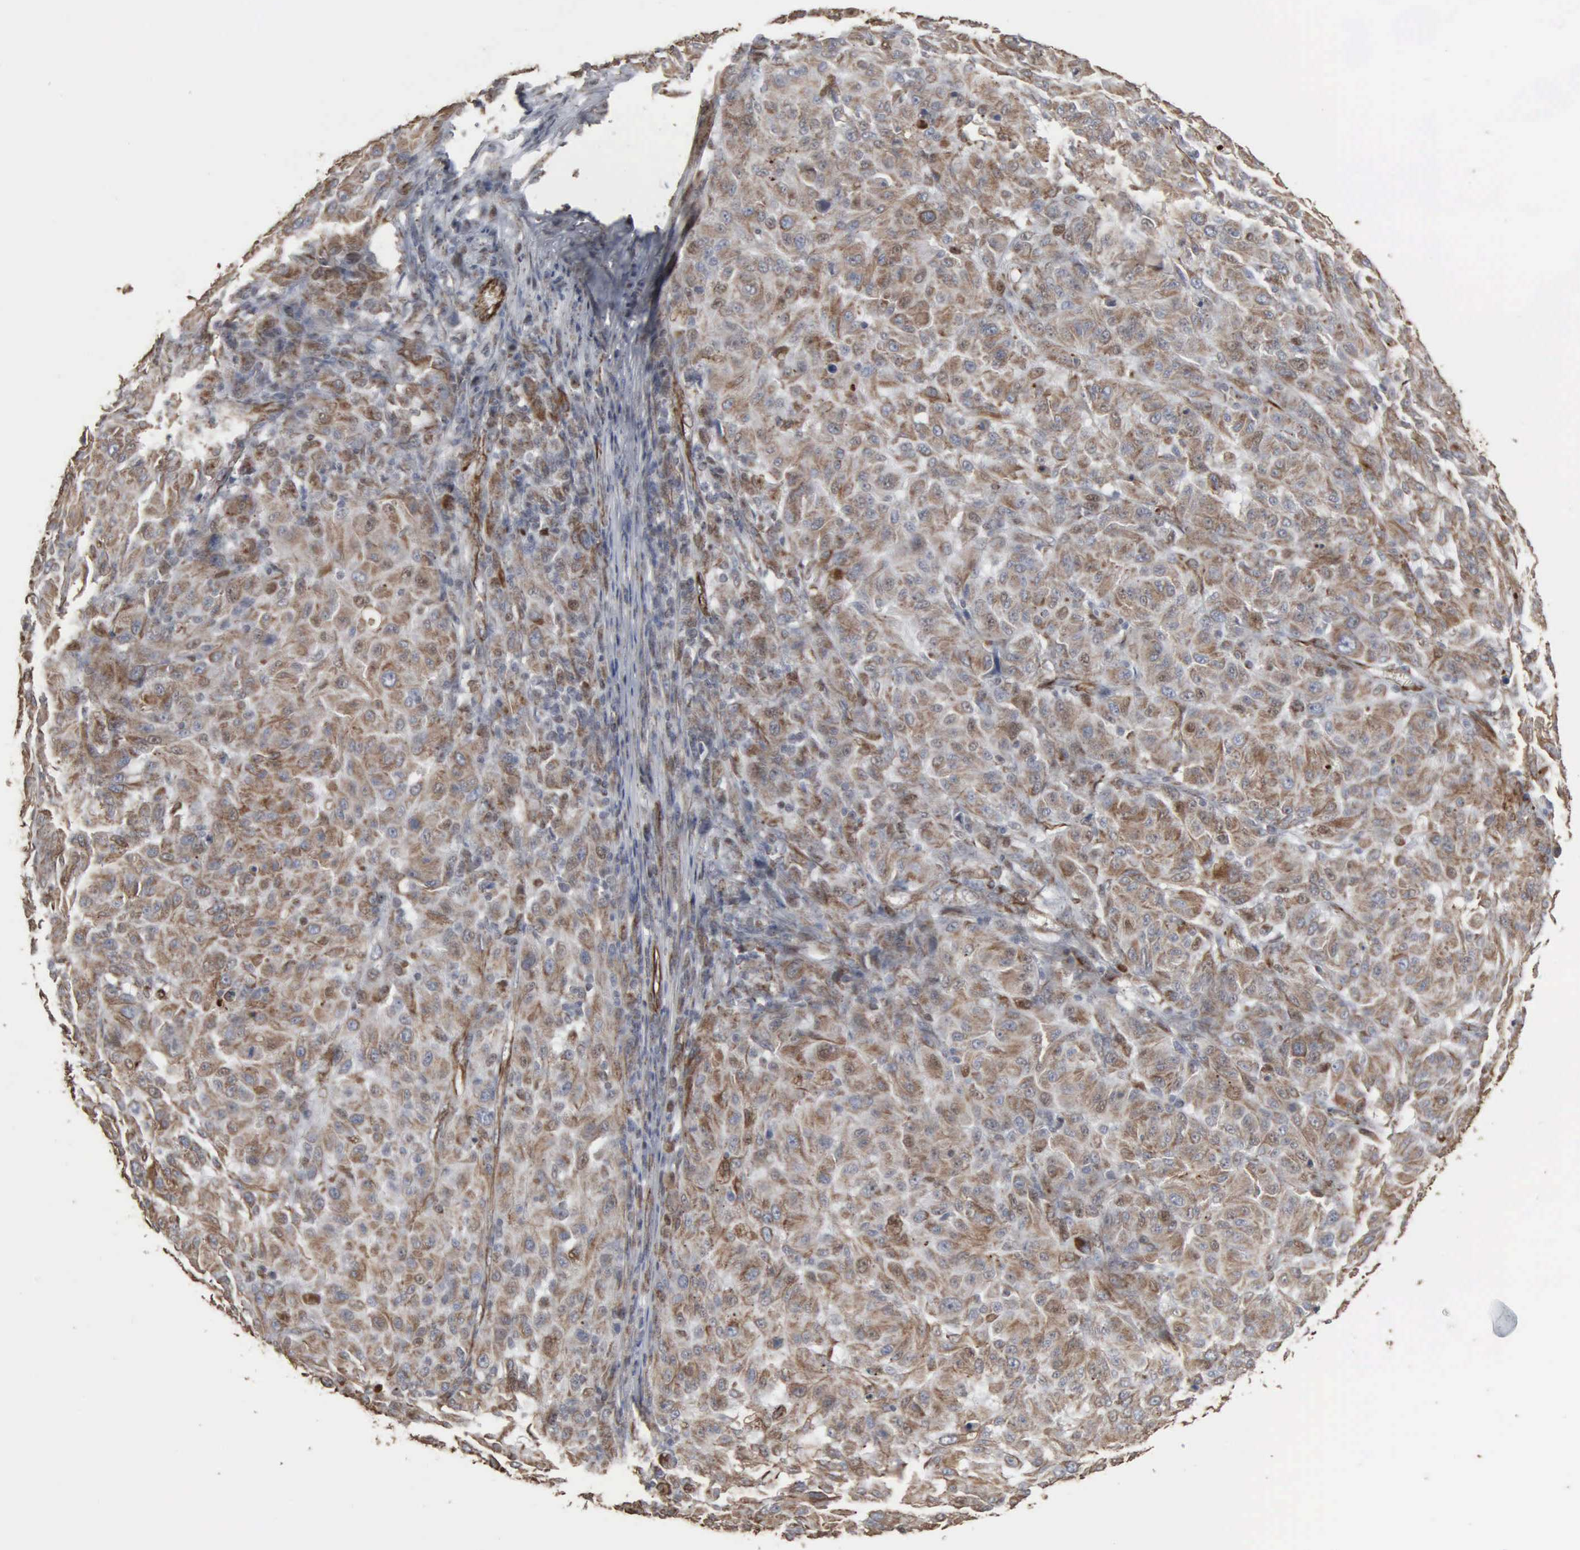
{"staining": {"intensity": "weak", "quantity": "<25%", "location": "cytoplasmic/membranous,nuclear"}, "tissue": "melanoma", "cell_type": "Tumor cells", "image_type": "cancer", "snomed": [{"axis": "morphology", "description": "Malignant melanoma, NOS"}, {"axis": "topography", "description": "Skin"}], "caption": "DAB (3,3'-diaminobenzidine) immunohistochemical staining of malignant melanoma reveals no significant expression in tumor cells.", "gene": "CCNE1", "patient": {"sex": "female", "age": 77}}